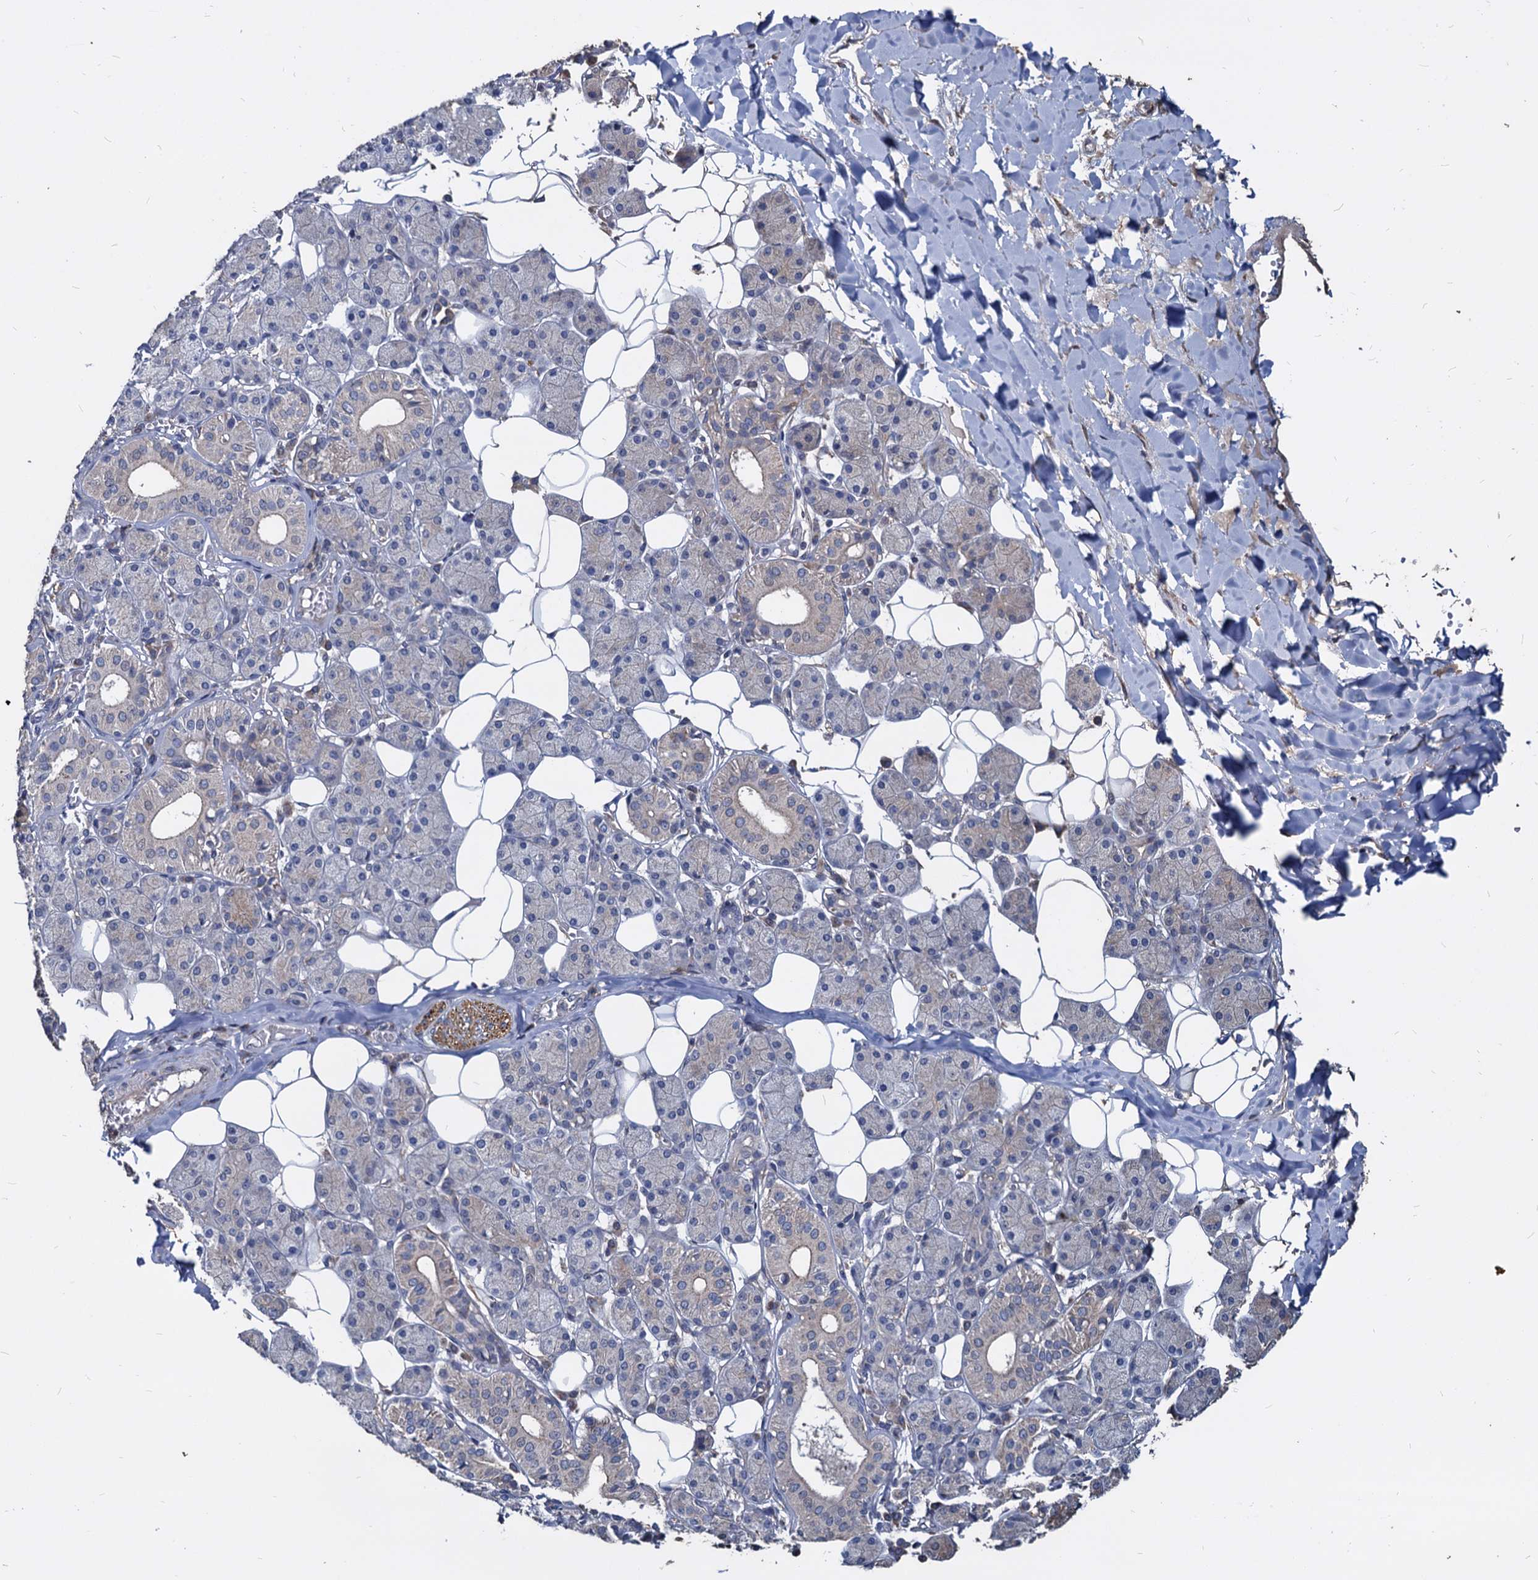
{"staining": {"intensity": "moderate", "quantity": "25%-75%", "location": "cytoplasmic/membranous"}, "tissue": "salivary gland", "cell_type": "Glandular cells", "image_type": "normal", "snomed": [{"axis": "morphology", "description": "Normal tissue, NOS"}, {"axis": "topography", "description": "Salivary gland"}], "caption": "Immunohistochemistry micrograph of unremarkable salivary gland: salivary gland stained using IHC shows medium levels of moderate protein expression localized specifically in the cytoplasmic/membranous of glandular cells, appearing as a cytoplasmic/membranous brown color.", "gene": "DEPDC4", "patient": {"sex": "female", "age": 33}}